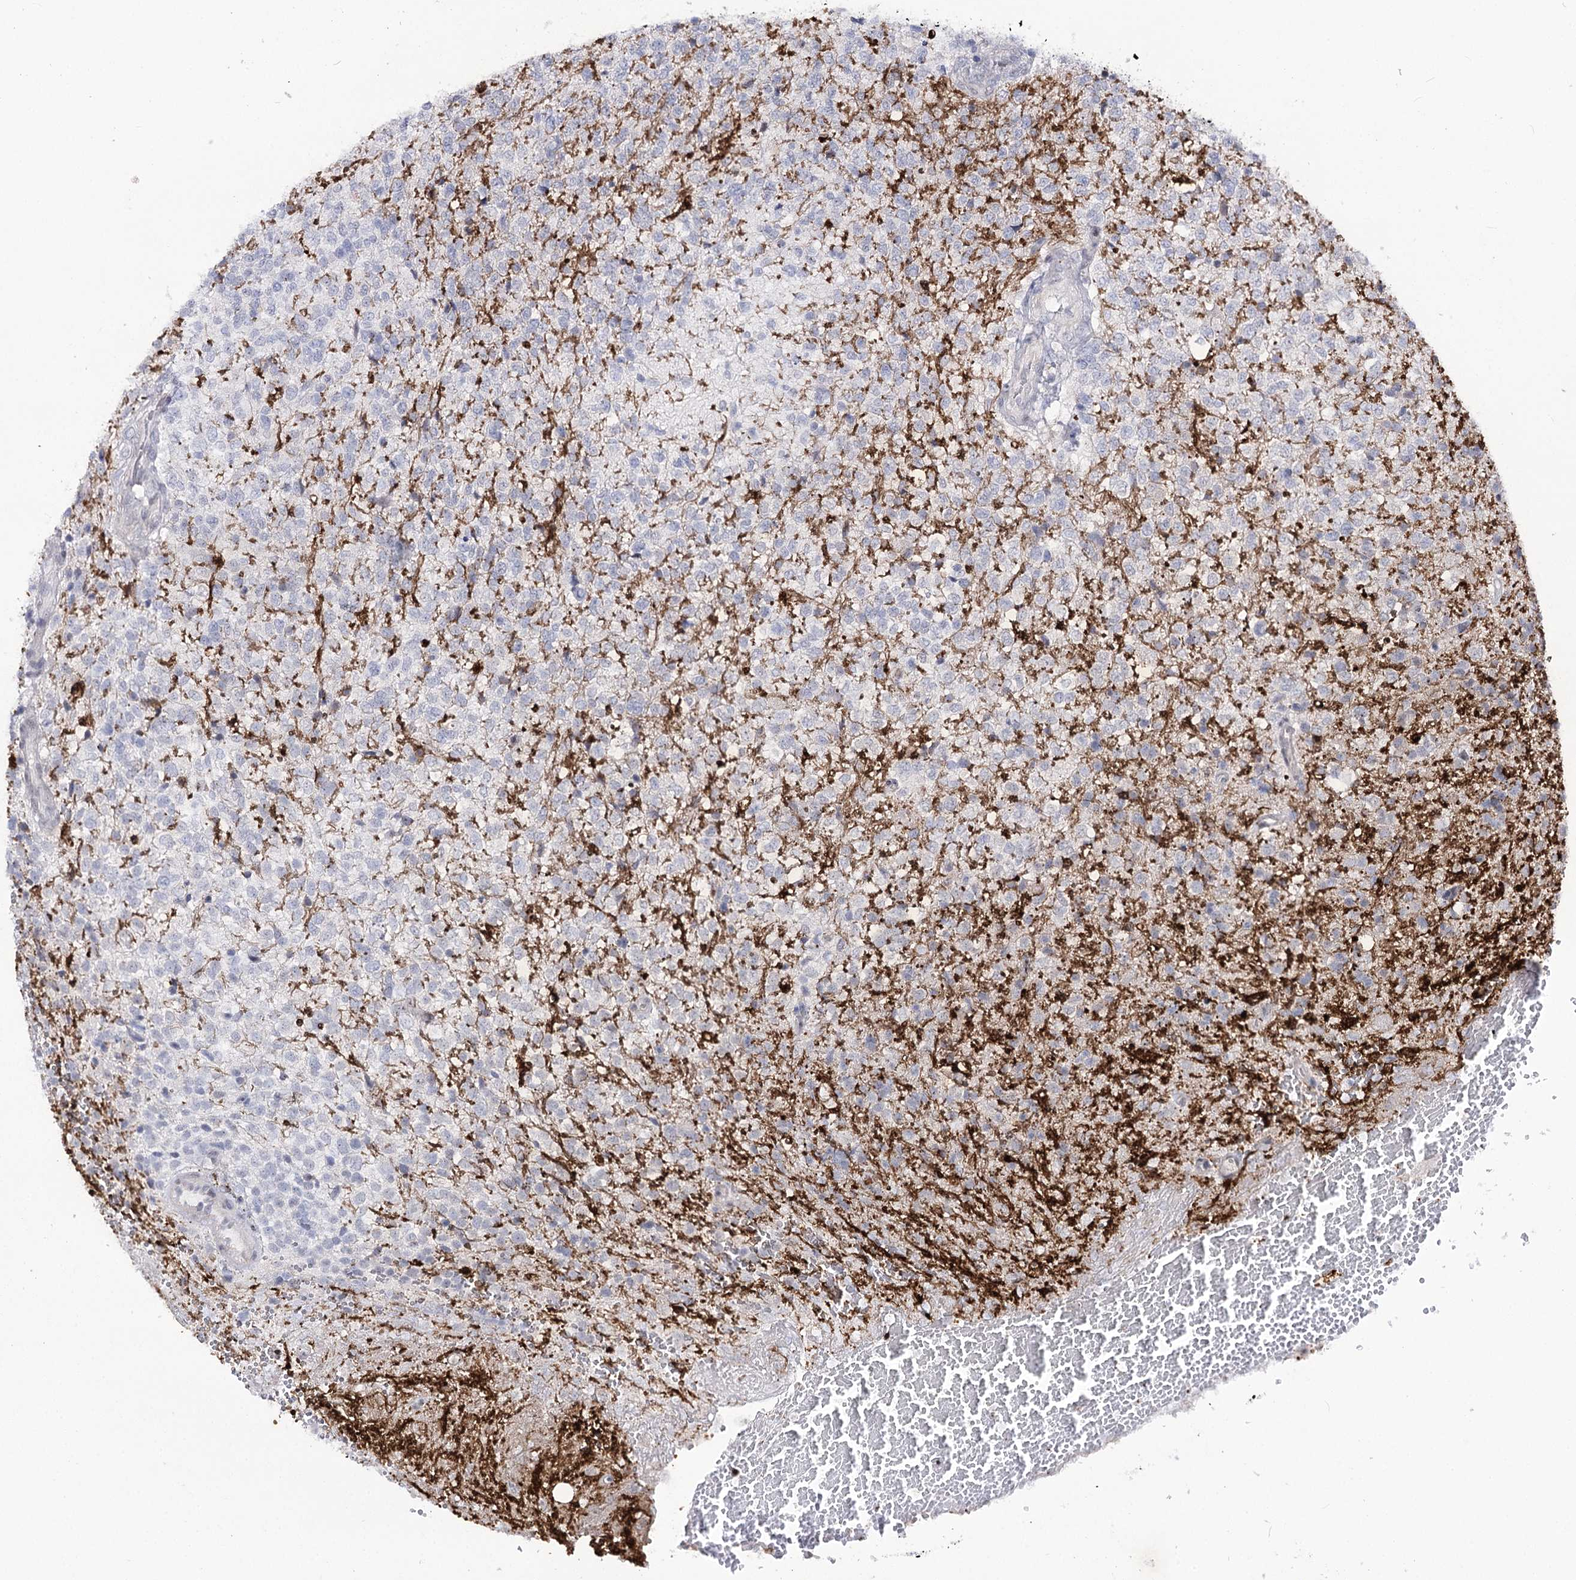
{"staining": {"intensity": "negative", "quantity": "none", "location": "none"}, "tissue": "glioma", "cell_type": "Tumor cells", "image_type": "cancer", "snomed": [{"axis": "morphology", "description": "Glioma, malignant, High grade"}, {"axis": "topography", "description": "Brain"}], "caption": "This is an IHC image of human glioma. There is no positivity in tumor cells.", "gene": "ATP10B", "patient": {"sex": "male", "age": 56}}